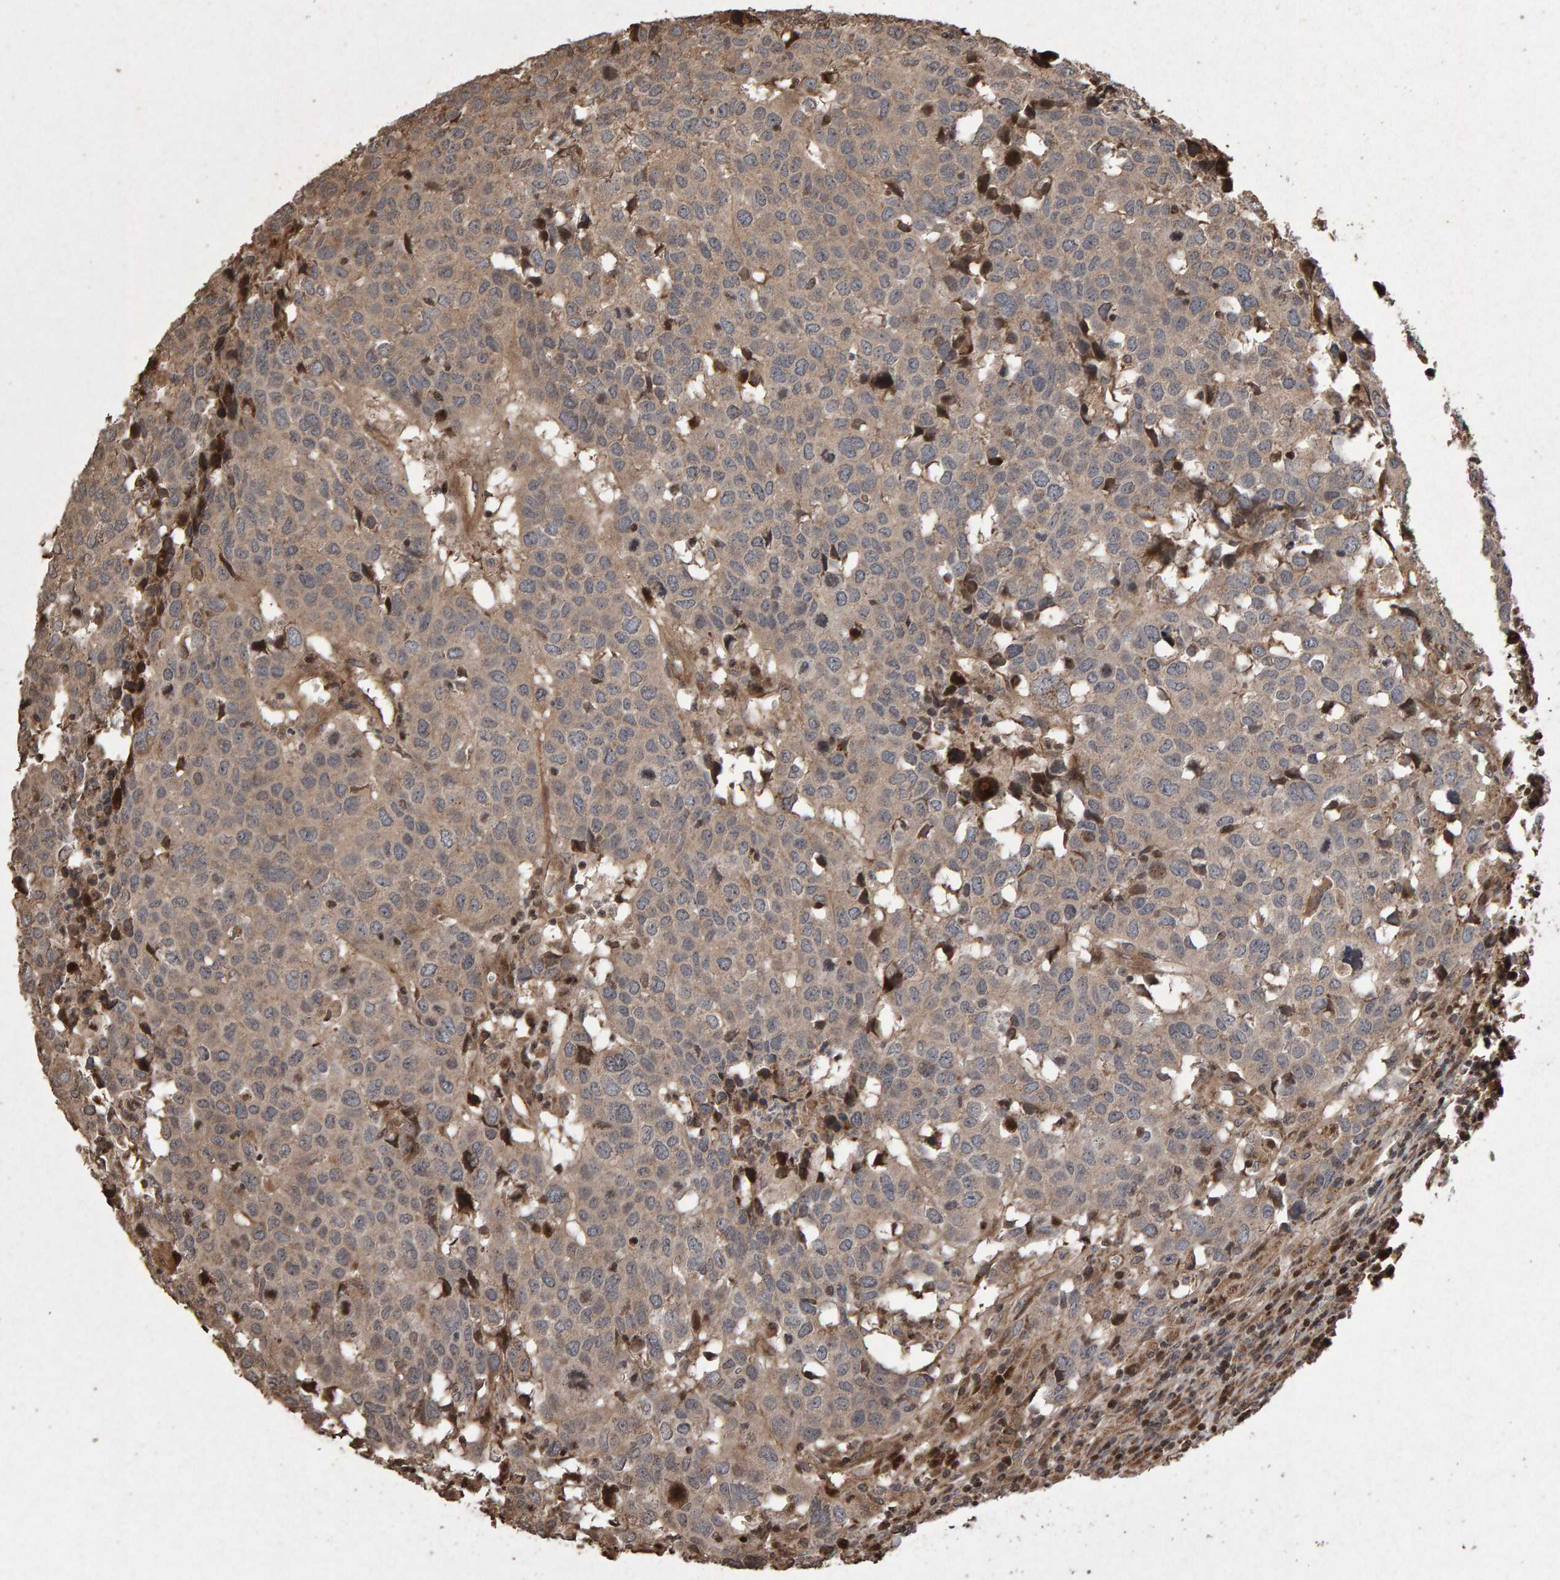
{"staining": {"intensity": "weak", "quantity": ">75%", "location": "cytoplasmic/membranous"}, "tissue": "head and neck cancer", "cell_type": "Tumor cells", "image_type": "cancer", "snomed": [{"axis": "morphology", "description": "Squamous cell carcinoma, NOS"}, {"axis": "topography", "description": "Head-Neck"}], "caption": "Head and neck squamous cell carcinoma tissue displays weak cytoplasmic/membranous staining in about >75% of tumor cells, visualized by immunohistochemistry. (Brightfield microscopy of DAB IHC at high magnification).", "gene": "OSBP2", "patient": {"sex": "male", "age": 66}}